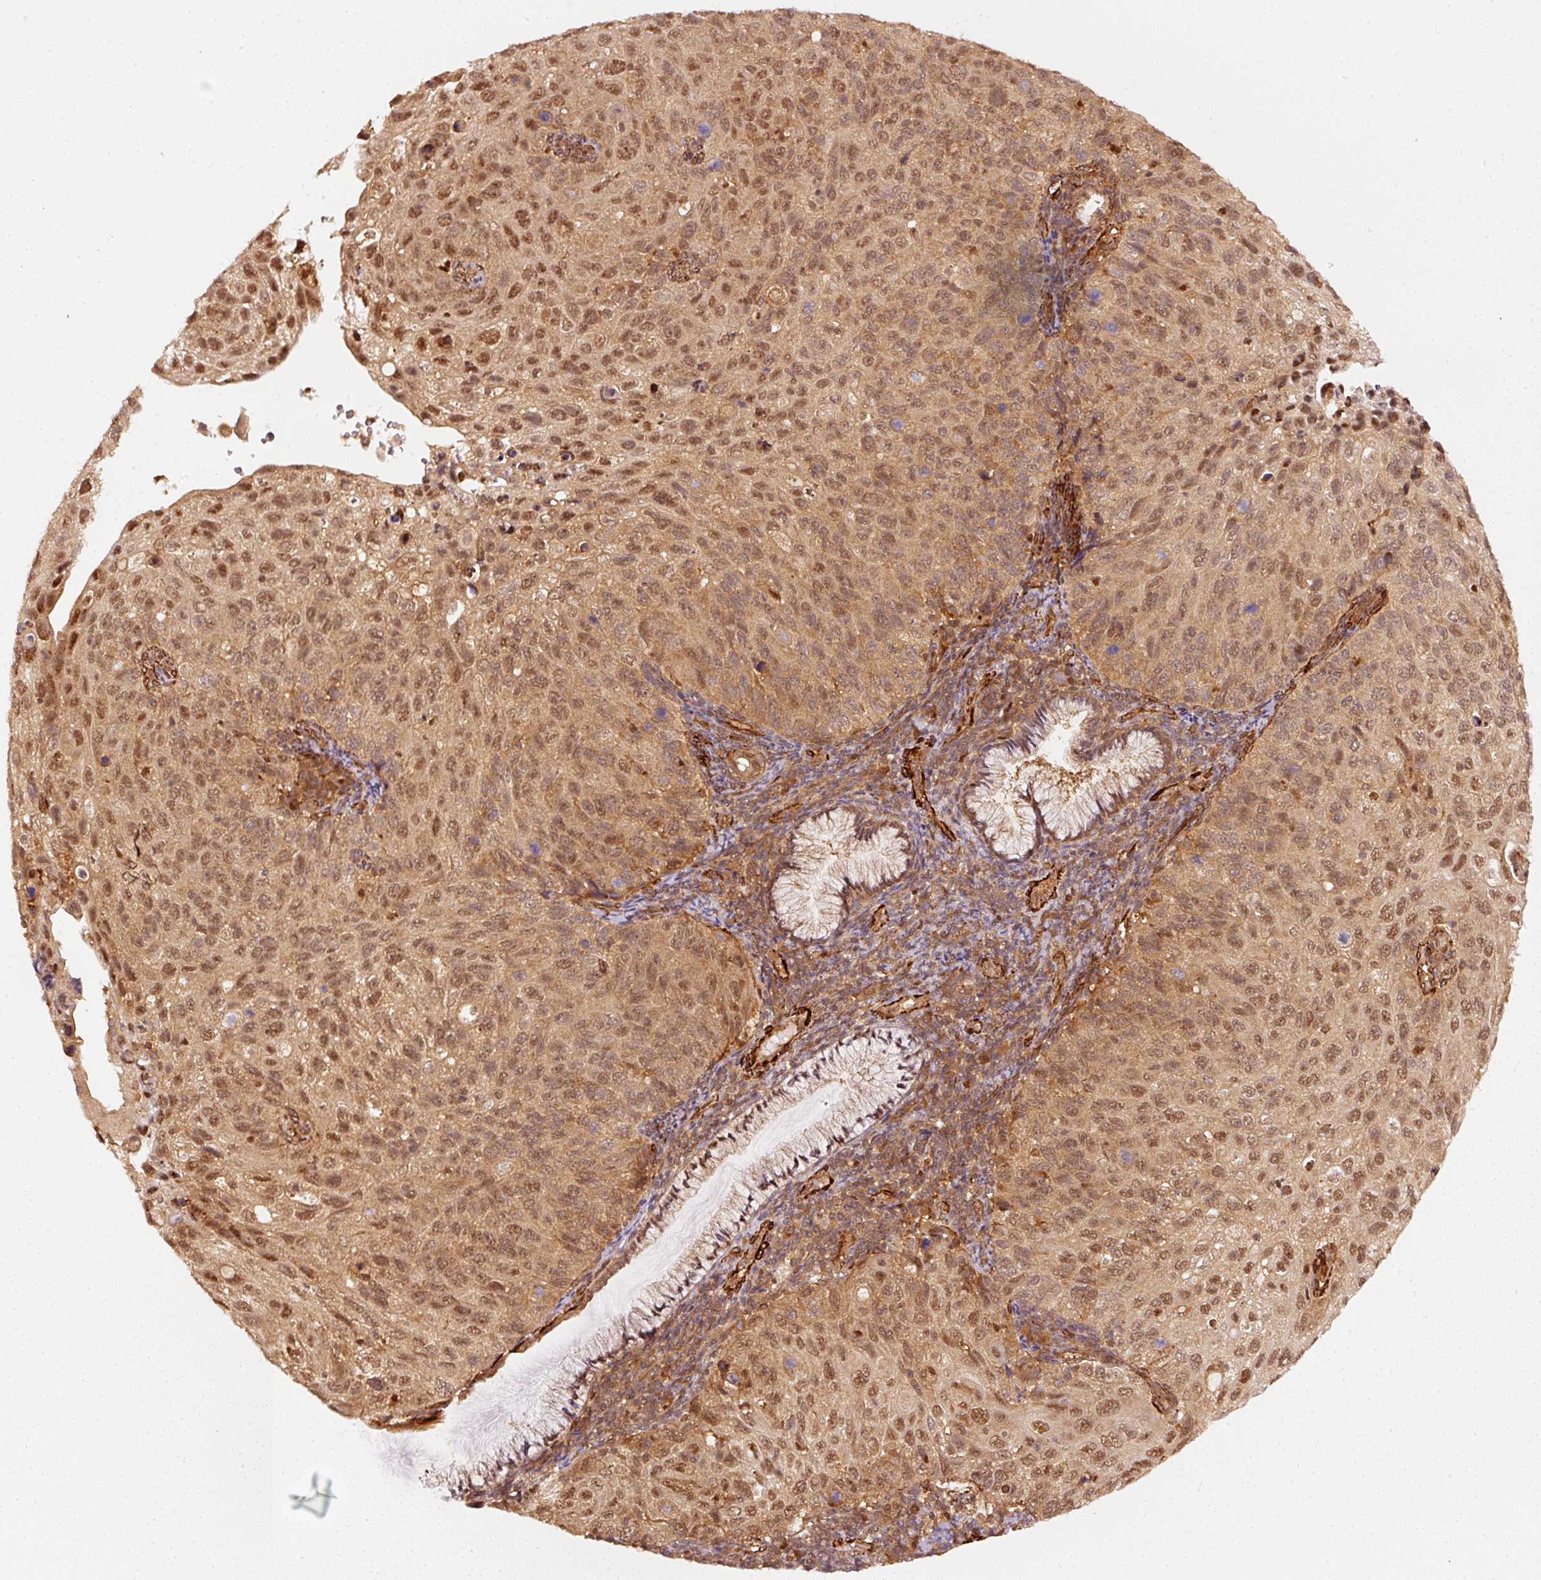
{"staining": {"intensity": "moderate", "quantity": ">75%", "location": "cytoplasmic/membranous,nuclear"}, "tissue": "cervical cancer", "cell_type": "Tumor cells", "image_type": "cancer", "snomed": [{"axis": "morphology", "description": "Squamous cell carcinoma, NOS"}, {"axis": "topography", "description": "Cervix"}], "caption": "An immunohistochemistry (IHC) photomicrograph of neoplastic tissue is shown. Protein staining in brown shows moderate cytoplasmic/membranous and nuclear positivity in squamous cell carcinoma (cervical) within tumor cells.", "gene": "PSMD1", "patient": {"sex": "female", "age": 70}}